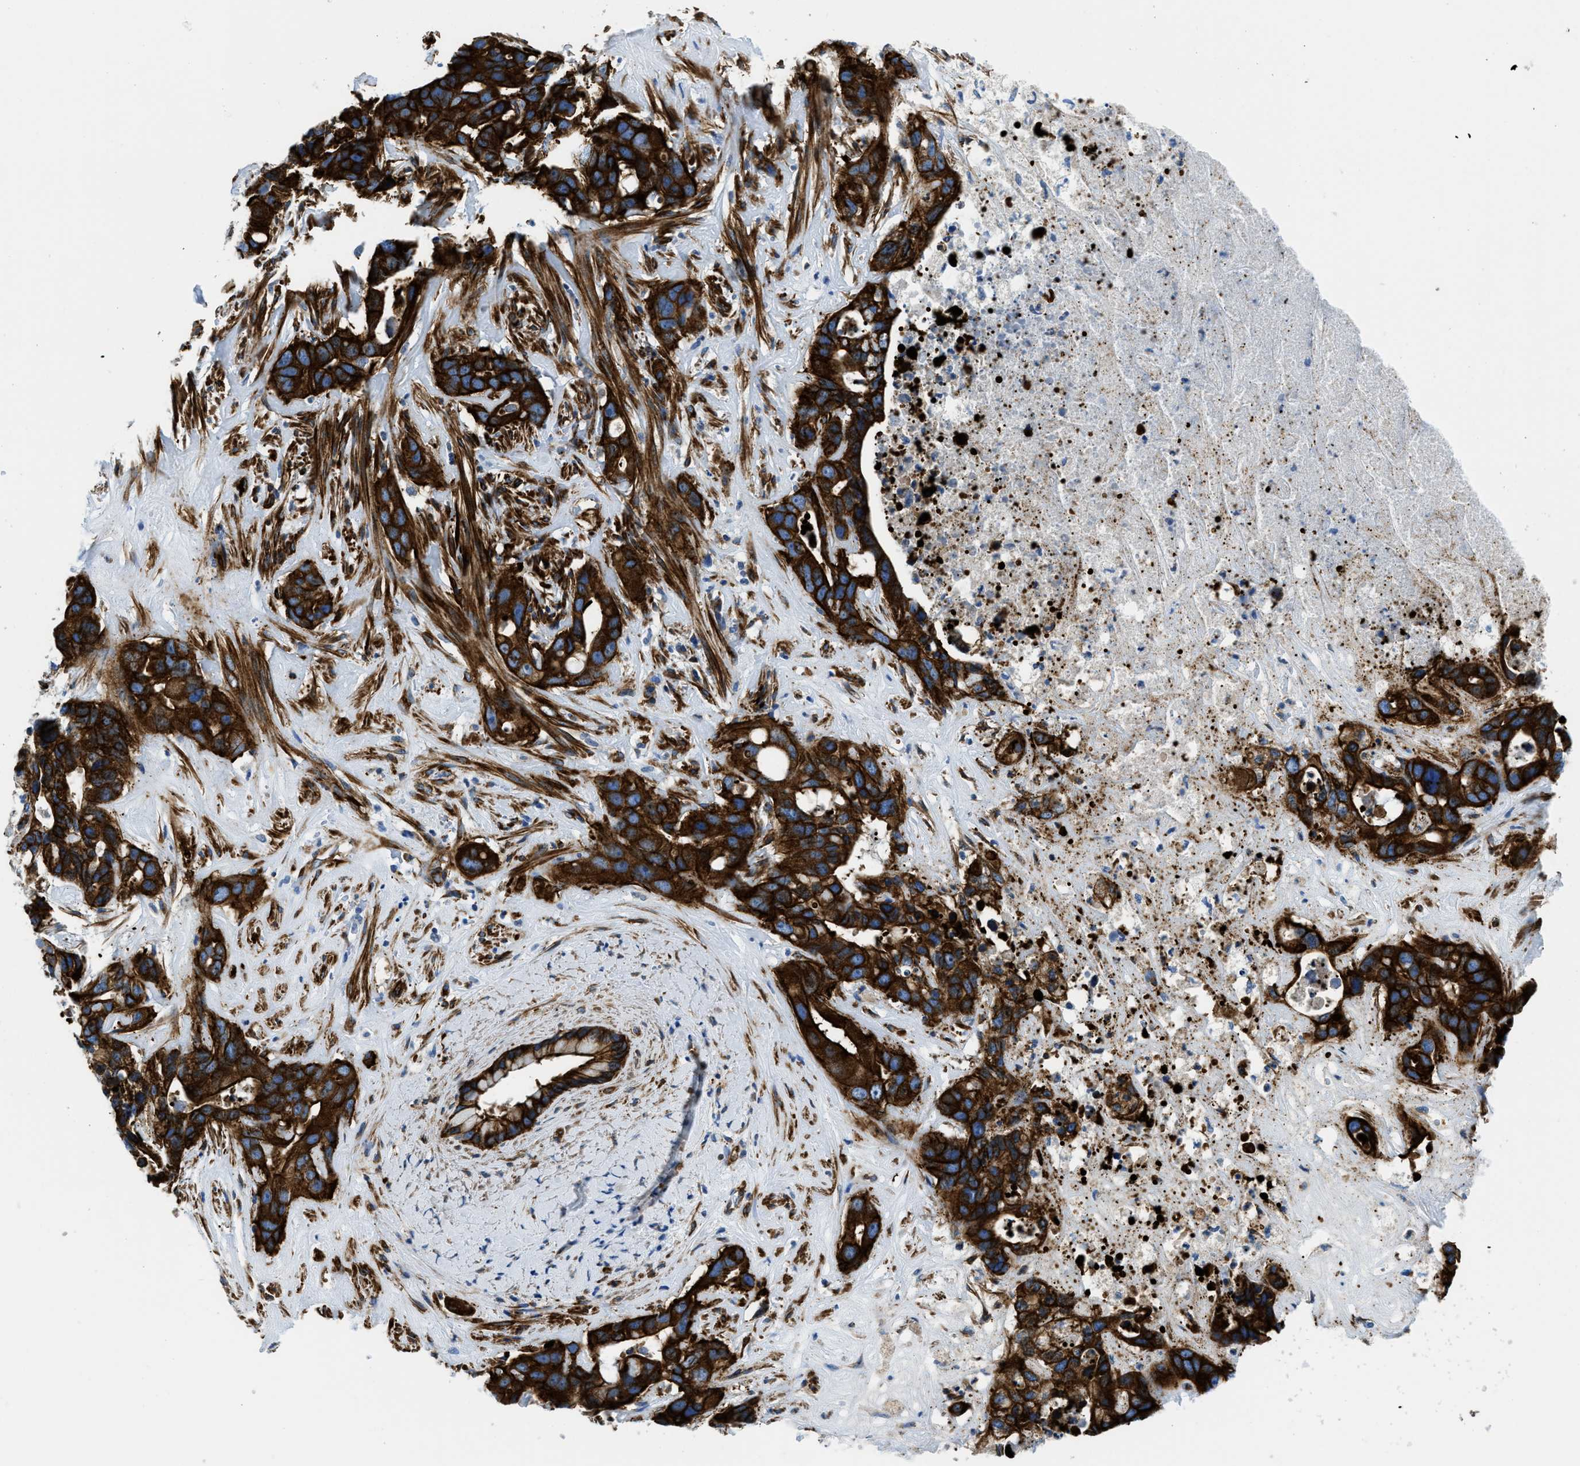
{"staining": {"intensity": "strong", "quantity": ">75%", "location": "cytoplasmic/membranous"}, "tissue": "liver cancer", "cell_type": "Tumor cells", "image_type": "cancer", "snomed": [{"axis": "morphology", "description": "Cholangiocarcinoma"}, {"axis": "topography", "description": "Liver"}], "caption": "Liver cholangiocarcinoma stained for a protein exhibits strong cytoplasmic/membranous positivity in tumor cells.", "gene": "CUTA", "patient": {"sex": "female", "age": 65}}